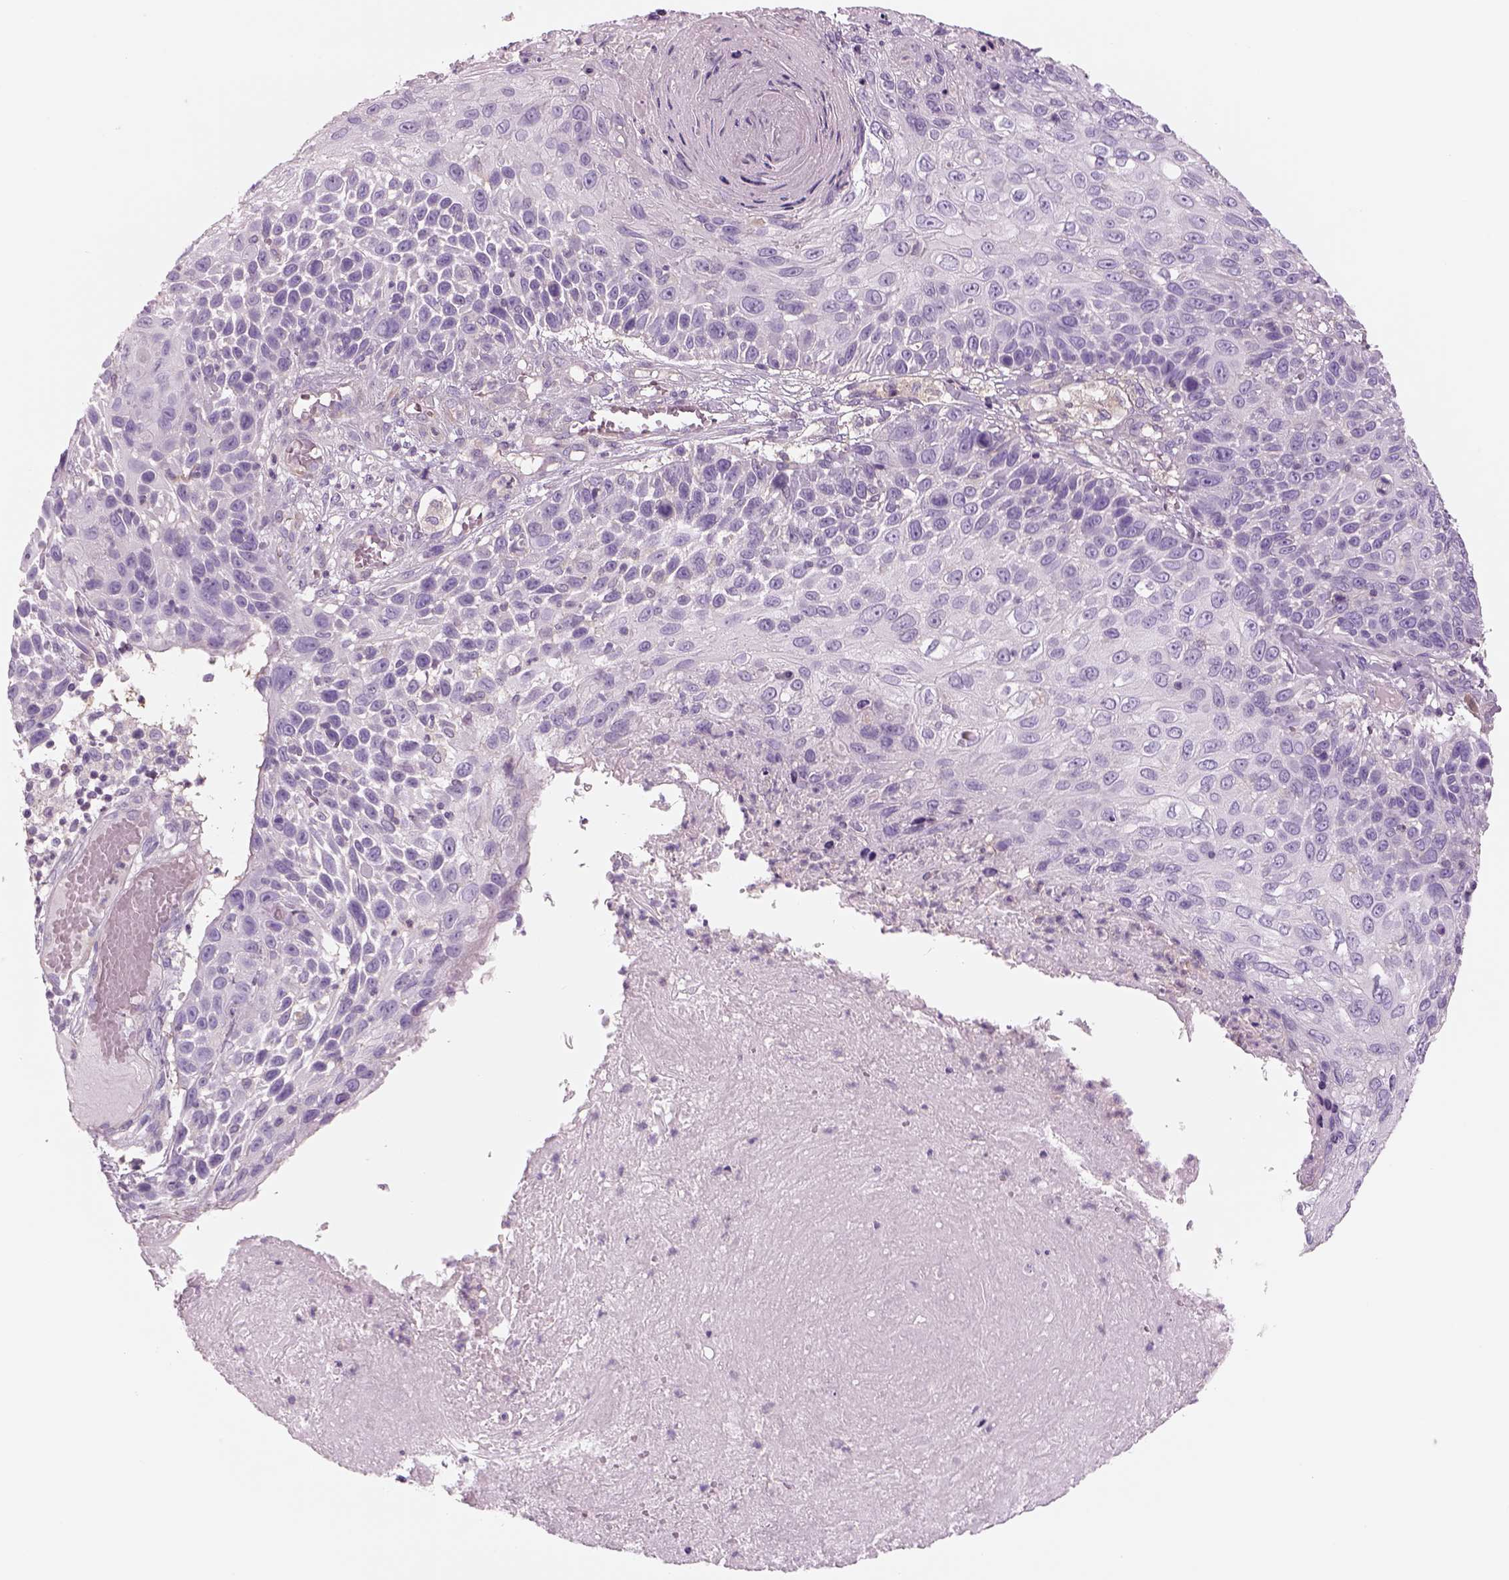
{"staining": {"intensity": "negative", "quantity": "none", "location": "none"}, "tissue": "skin cancer", "cell_type": "Tumor cells", "image_type": "cancer", "snomed": [{"axis": "morphology", "description": "Squamous cell carcinoma, NOS"}, {"axis": "topography", "description": "Skin"}], "caption": "Image shows no significant protein expression in tumor cells of skin cancer.", "gene": "SLC1A7", "patient": {"sex": "male", "age": 92}}